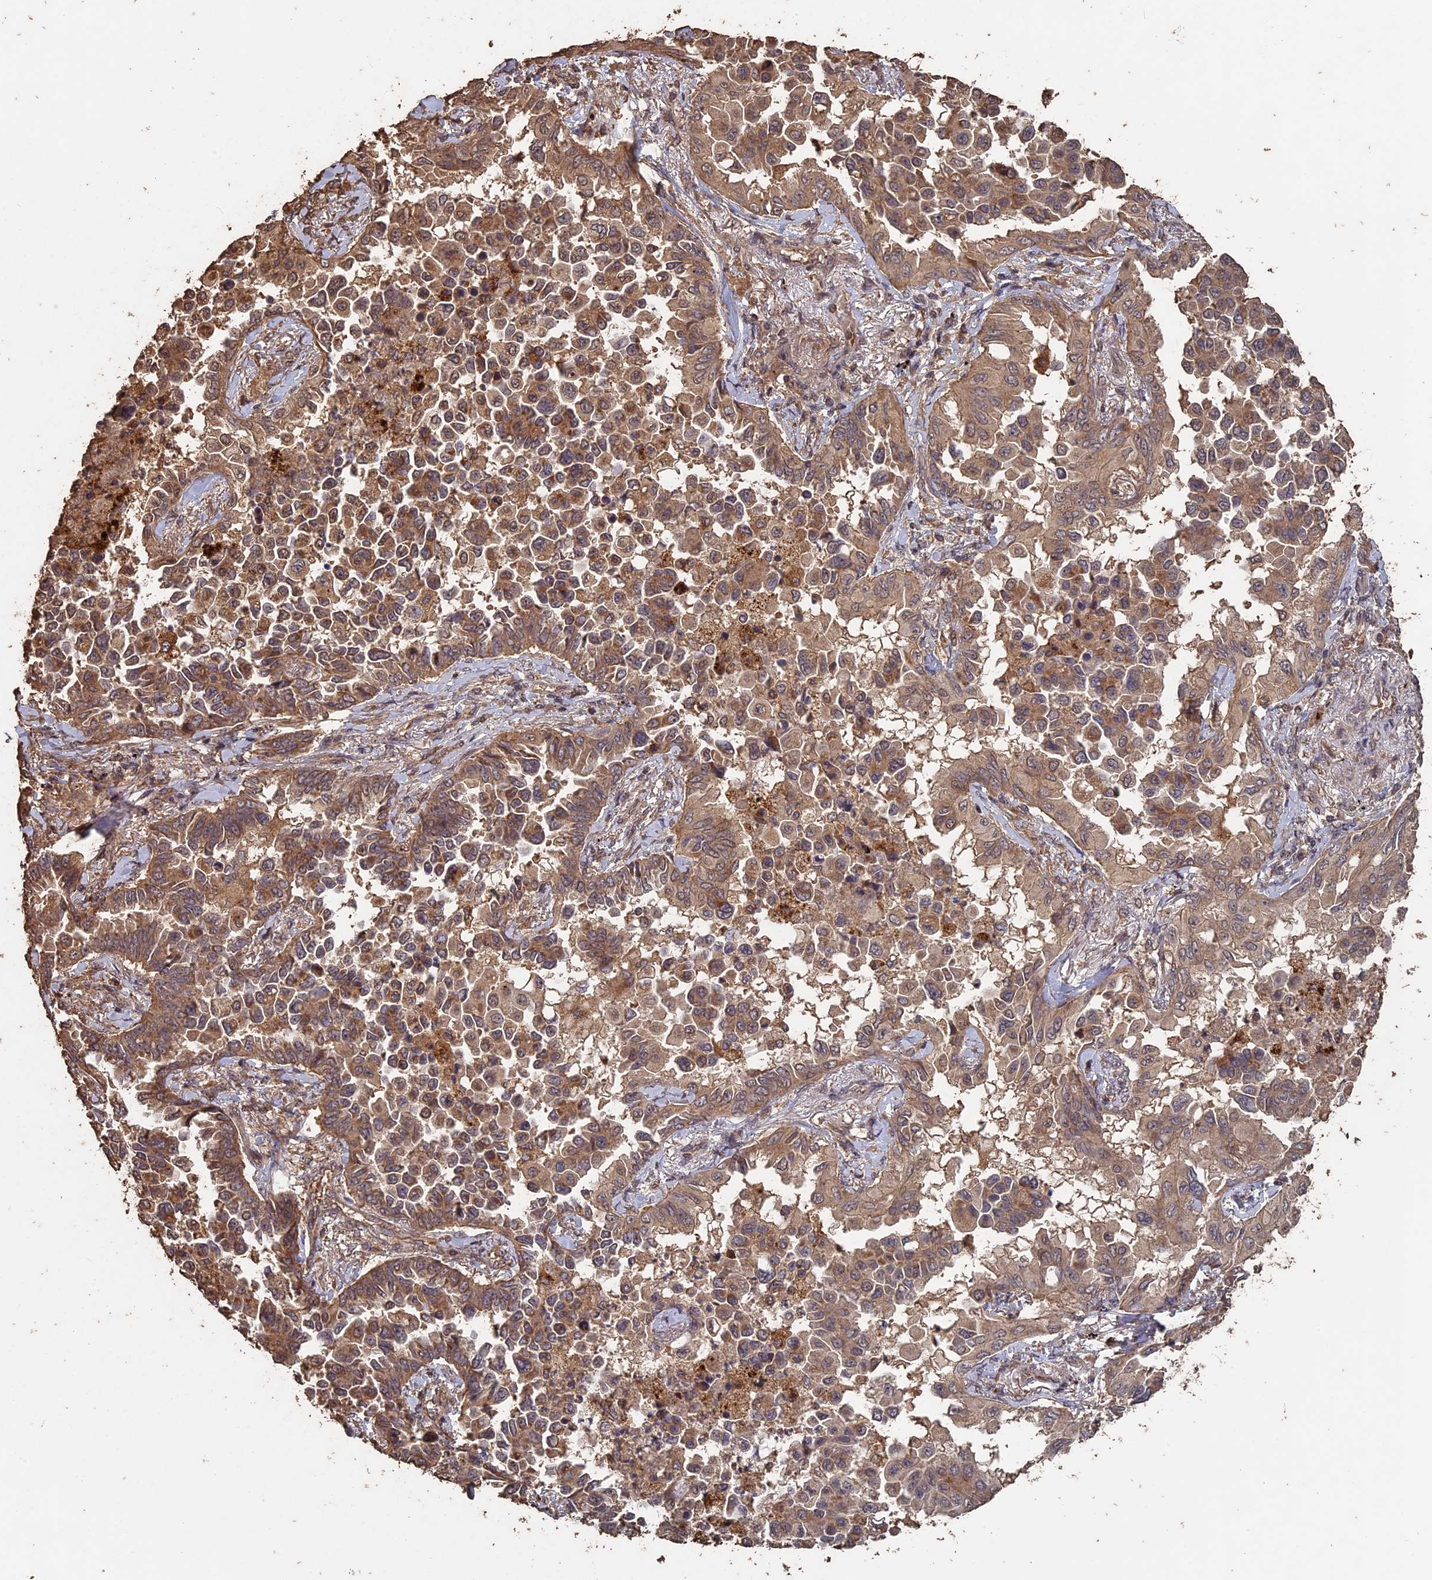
{"staining": {"intensity": "moderate", "quantity": ">75%", "location": "cytoplasmic/membranous"}, "tissue": "lung cancer", "cell_type": "Tumor cells", "image_type": "cancer", "snomed": [{"axis": "morphology", "description": "Adenocarcinoma, NOS"}, {"axis": "topography", "description": "Lung"}], "caption": "Protein analysis of lung cancer (adenocarcinoma) tissue displays moderate cytoplasmic/membranous staining in approximately >75% of tumor cells. The staining is performed using DAB brown chromogen to label protein expression. The nuclei are counter-stained blue using hematoxylin.", "gene": "HUNK", "patient": {"sex": "female", "age": 67}}